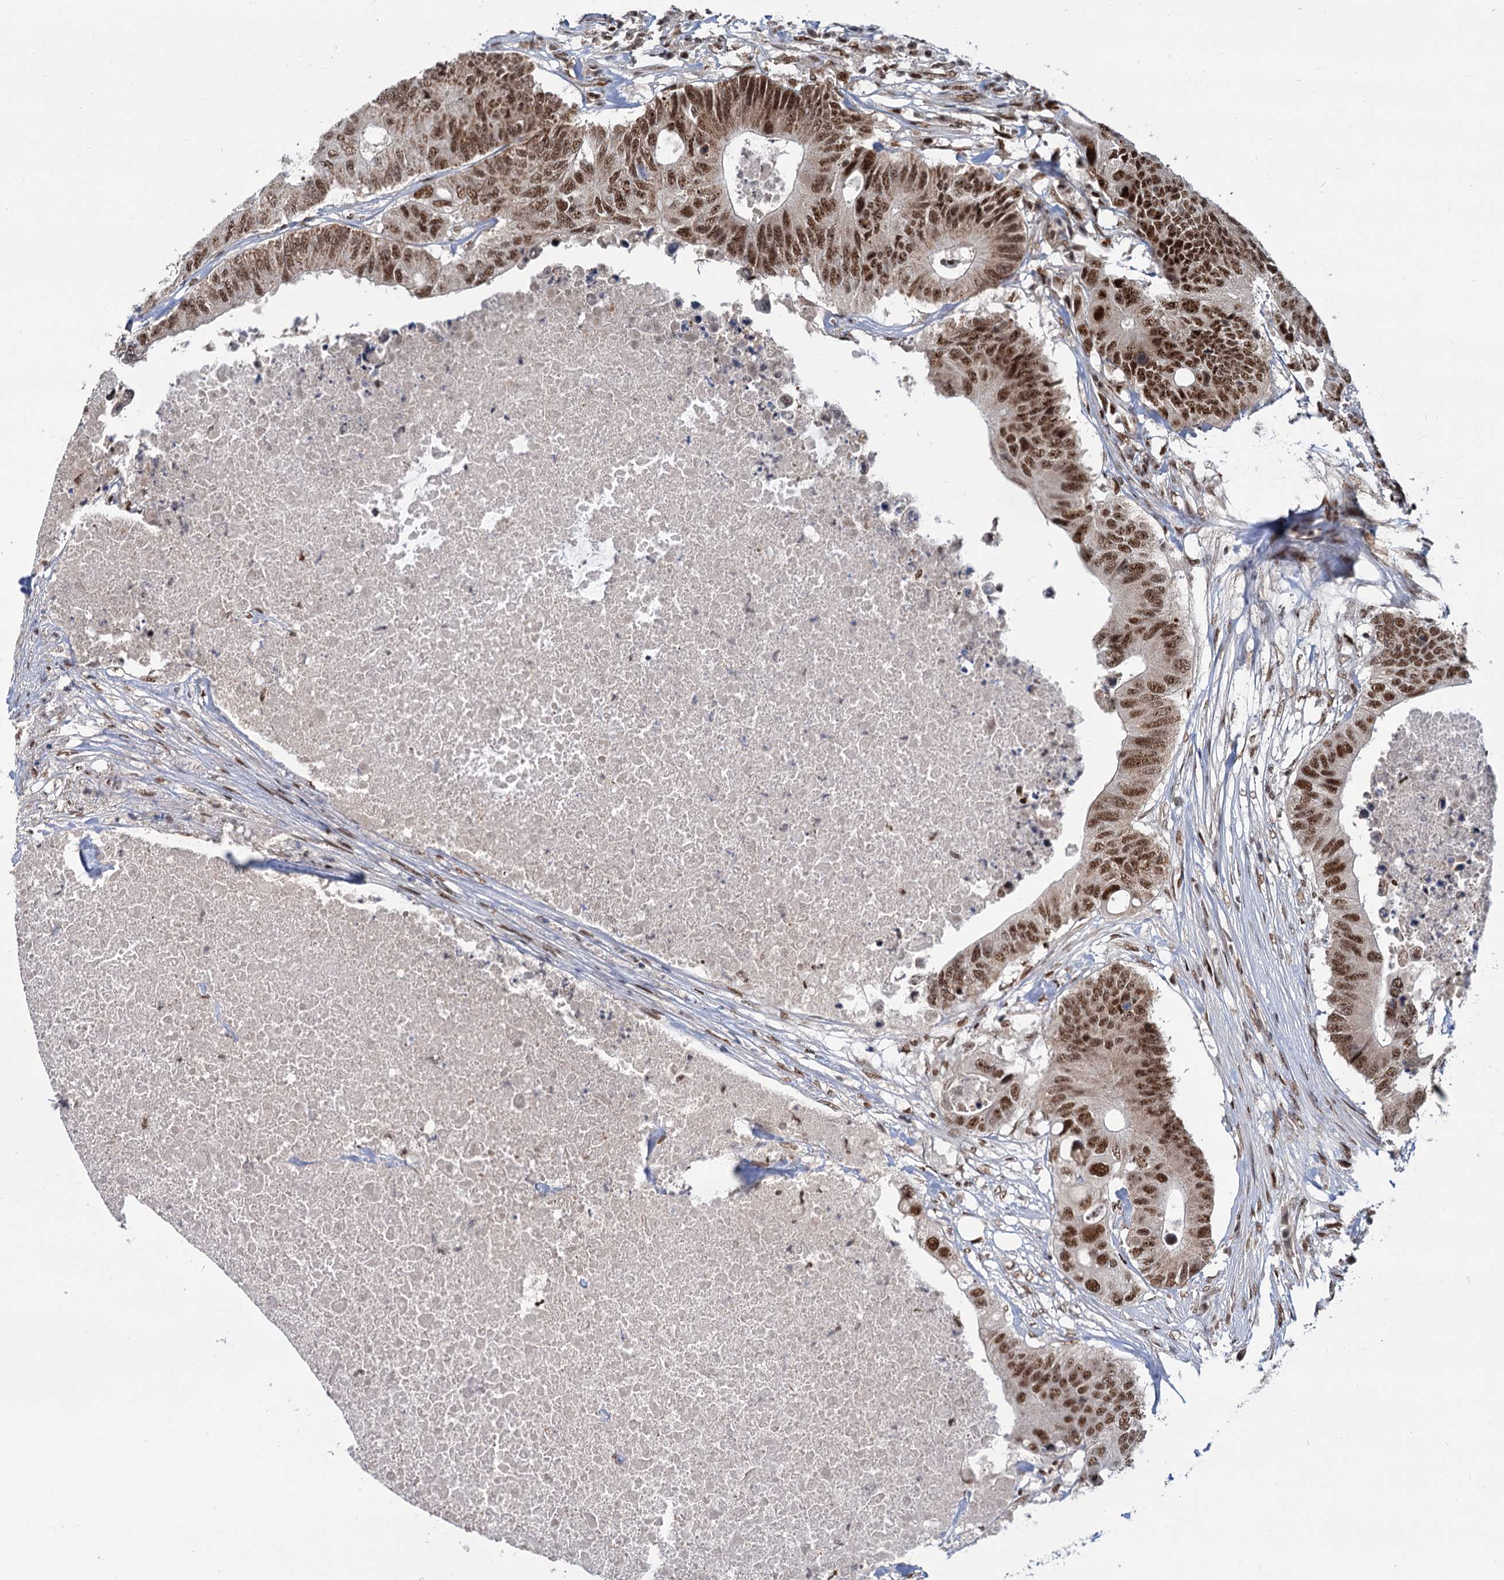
{"staining": {"intensity": "strong", "quantity": ">75%", "location": "nuclear"}, "tissue": "colorectal cancer", "cell_type": "Tumor cells", "image_type": "cancer", "snomed": [{"axis": "morphology", "description": "Adenocarcinoma, NOS"}, {"axis": "topography", "description": "Colon"}], "caption": "Brown immunohistochemical staining in human adenocarcinoma (colorectal) demonstrates strong nuclear expression in about >75% of tumor cells.", "gene": "WBP4", "patient": {"sex": "male", "age": 71}}